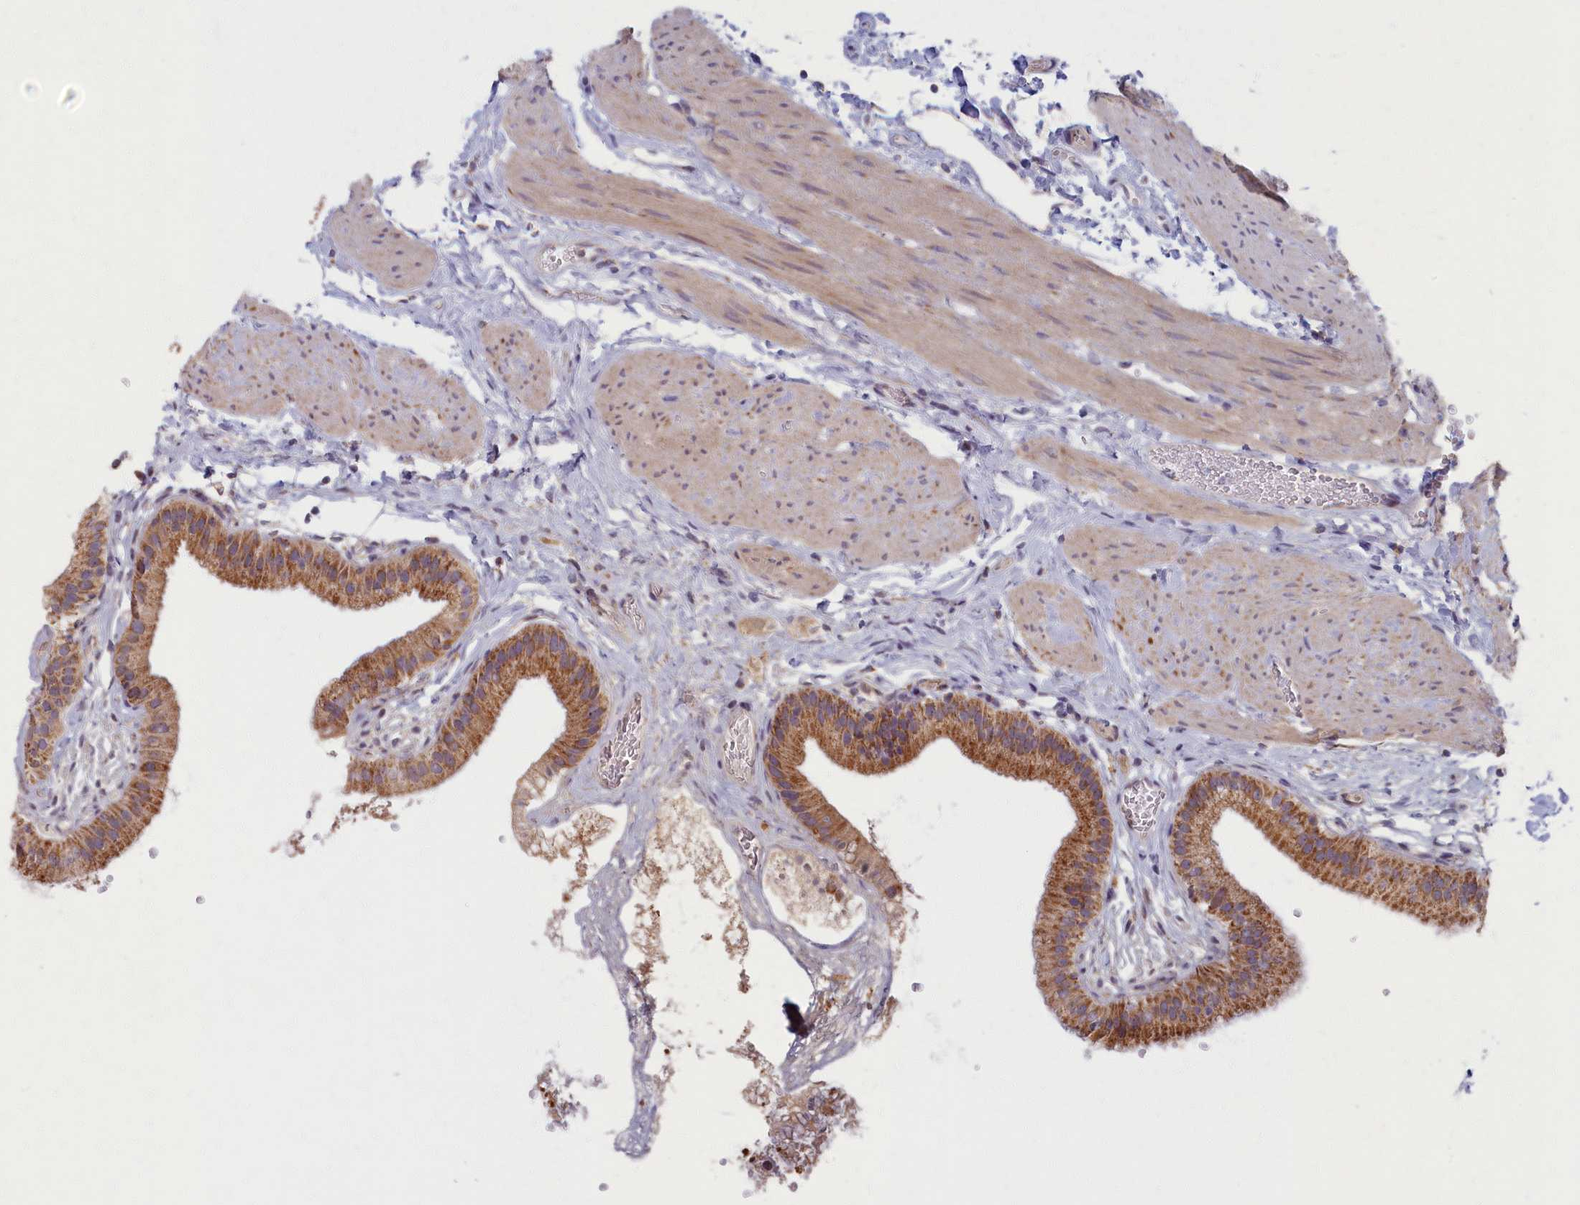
{"staining": {"intensity": "moderate", "quantity": ">75%", "location": "cytoplasmic/membranous"}, "tissue": "gallbladder", "cell_type": "Glandular cells", "image_type": "normal", "snomed": [{"axis": "morphology", "description": "Normal tissue, NOS"}, {"axis": "topography", "description": "Gallbladder"}], "caption": "Brown immunohistochemical staining in unremarkable gallbladder exhibits moderate cytoplasmic/membranous expression in approximately >75% of glandular cells. (DAB (3,3'-diaminobenzidine) = brown stain, brightfield microscopy at high magnification).", "gene": "MRPS25", "patient": {"sex": "female", "age": 54}}